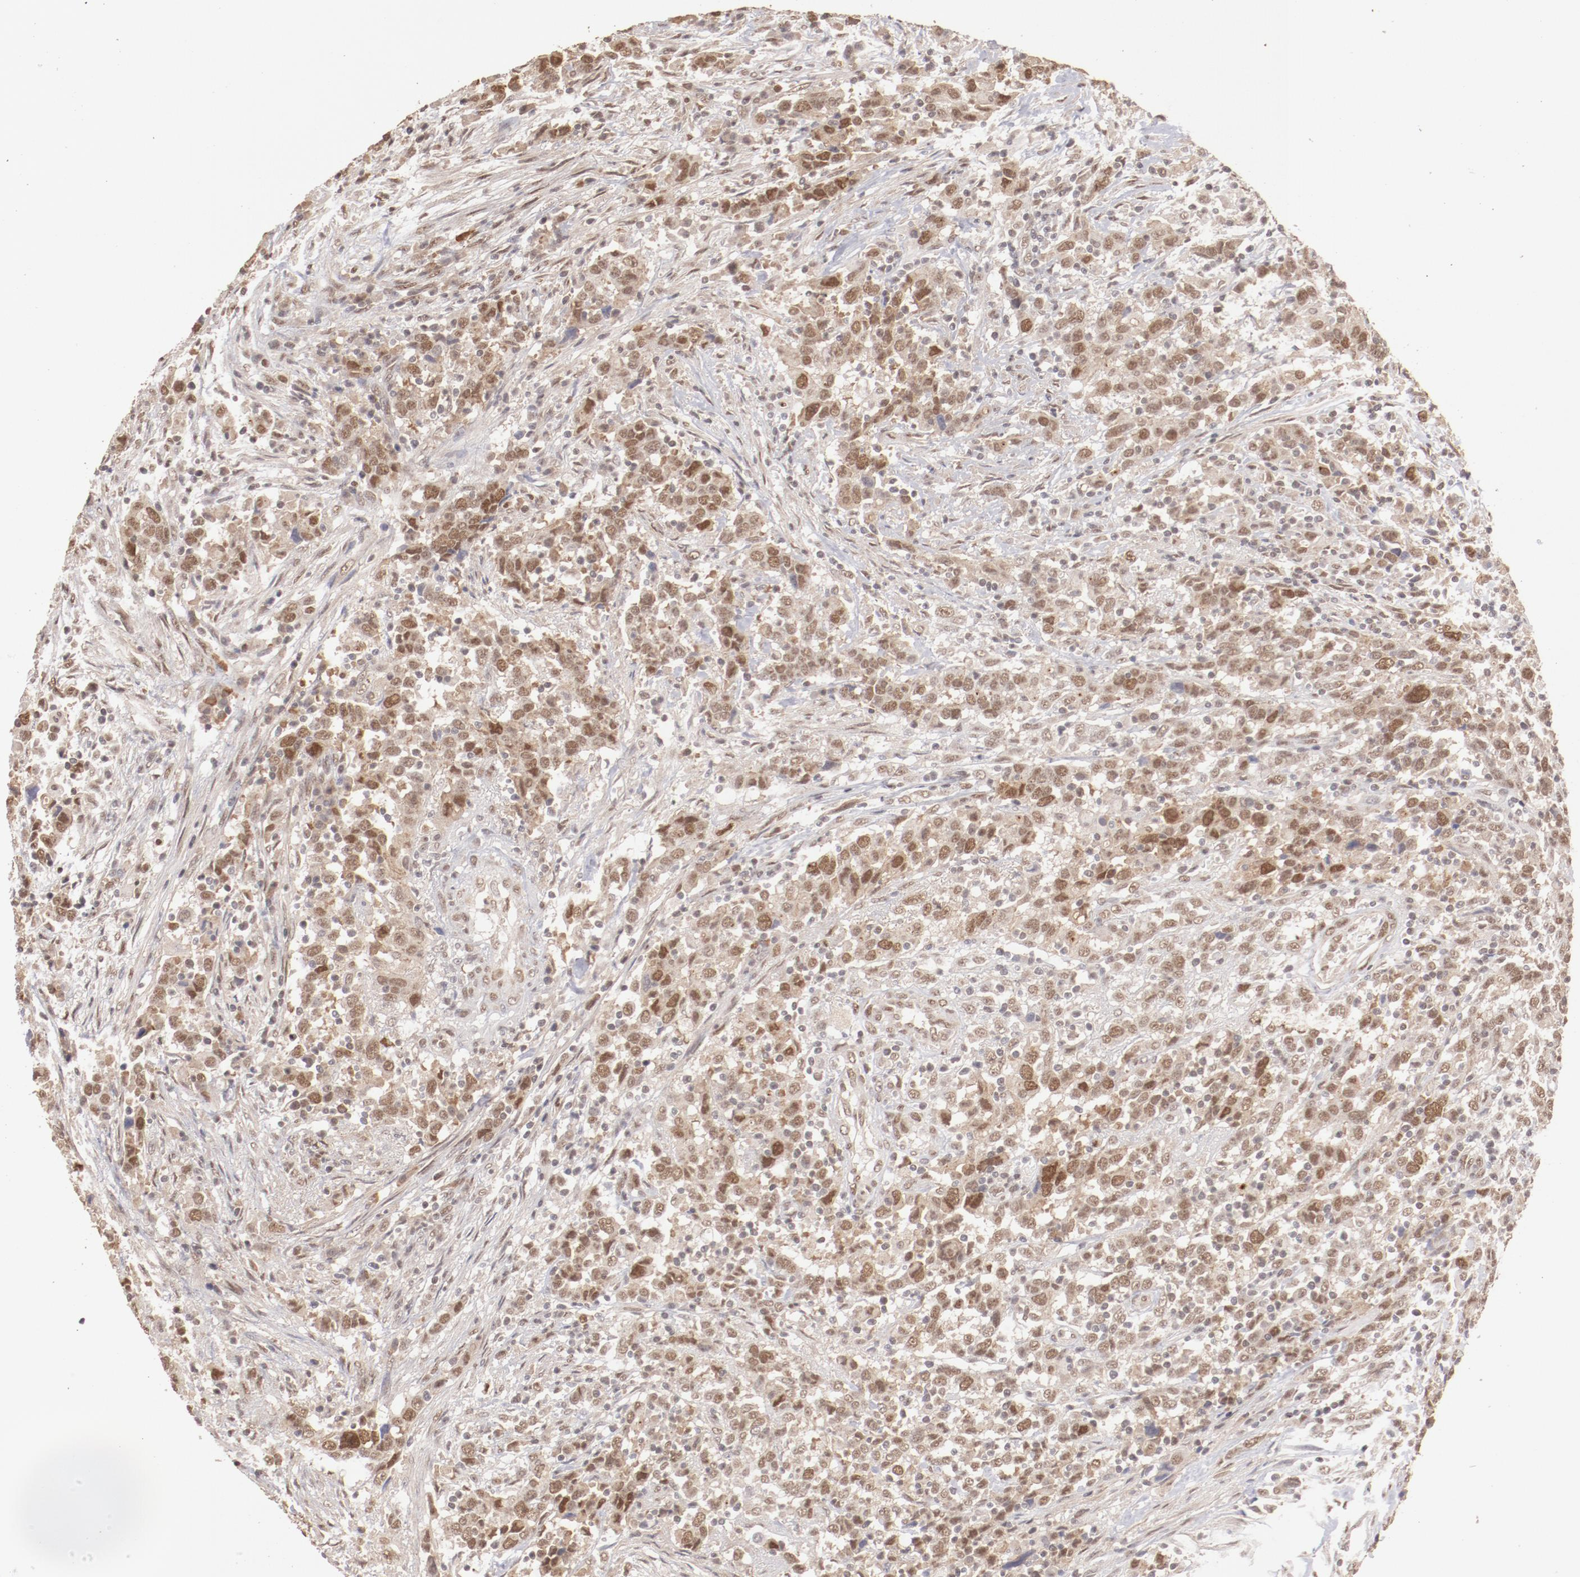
{"staining": {"intensity": "moderate", "quantity": ">75%", "location": "cytoplasmic/membranous,nuclear"}, "tissue": "urothelial cancer", "cell_type": "Tumor cells", "image_type": "cancer", "snomed": [{"axis": "morphology", "description": "Urothelial carcinoma, High grade"}, {"axis": "topography", "description": "Urinary bladder"}], "caption": "Immunohistochemistry (DAB (3,3'-diaminobenzidine)) staining of high-grade urothelial carcinoma exhibits moderate cytoplasmic/membranous and nuclear protein expression in approximately >75% of tumor cells.", "gene": "CLOCK", "patient": {"sex": "male", "age": 61}}